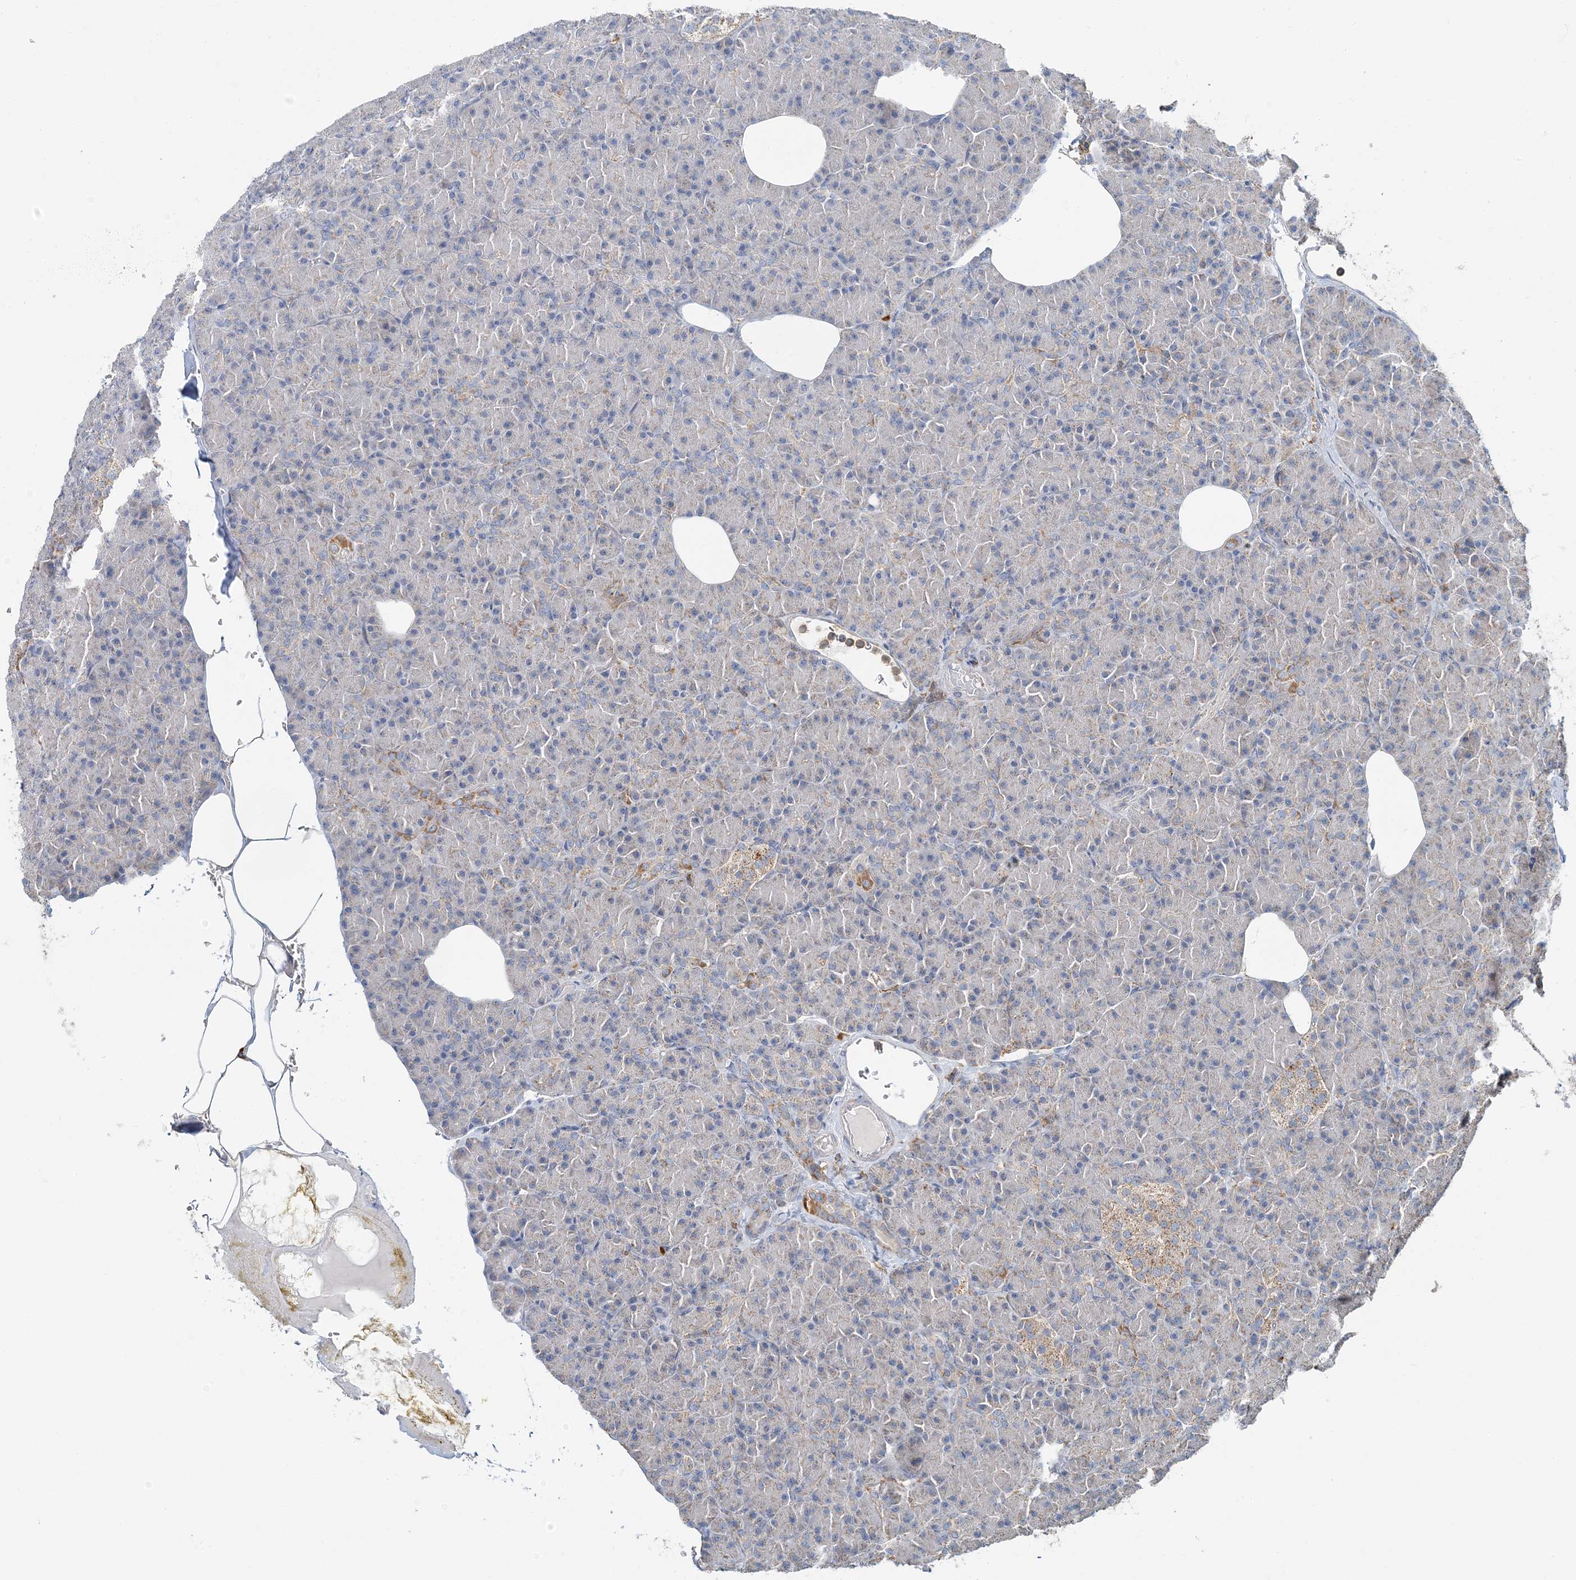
{"staining": {"intensity": "moderate", "quantity": "<25%", "location": "cytoplasmic/membranous"}, "tissue": "pancreas", "cell_type": "Exocrine glandular cells", "image_type": "normal", "snomed": [{"axis": "morphology", "description": "Normal tissue, NOS"}, {"axis": "topography", "description": "Pancreas"}], "caption": "This photomicrograph reveals immunohistochemistry staining of normal pancreas, with low moderate cytoplasmic/membranous staining in approximately <25% of exocrine glandular cells.", "gene": "TMLHE", "patient": {"sex": "female", "age": 43}}